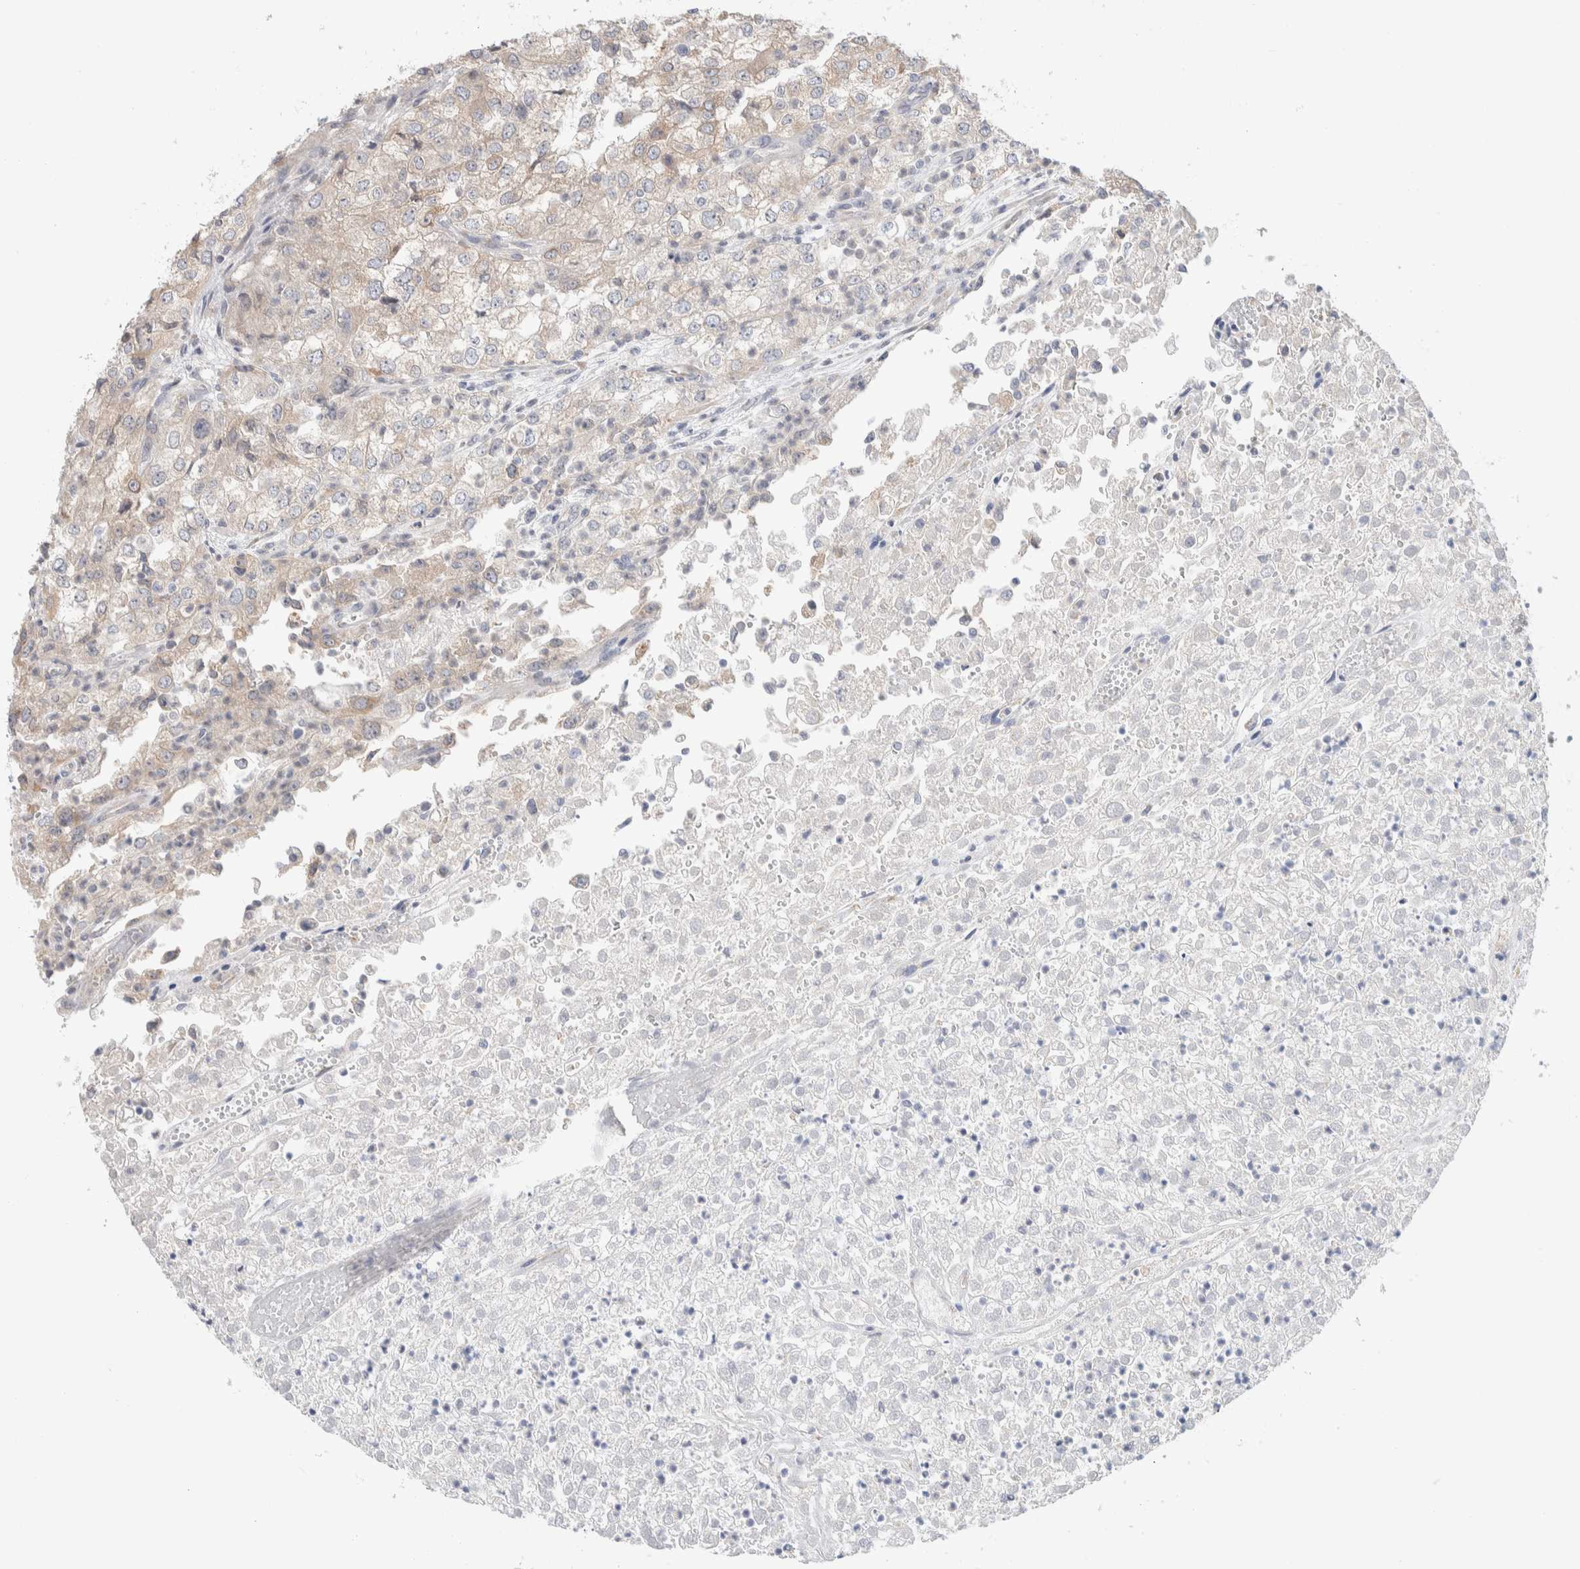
{"staining": {"intensity": "weak", "quantity": "<25%", "location": "cytoplasmic/membranous"}, "tissue": "renal cancer", "cell_type": "Tumor cells", "image_type": "cancer", "snomed": [{"axis": "morphology", "description": "Adenocarcinoma, NOS"}, {"axis": "topography", "description": "Kidney"}], "caption": "DAB immunohistochemical staining of human renal cancer (adenocarcinoma) displays no significant expression in tumor cells. (Brightfield microscopy of DAB (3,3'-diaminobenzidine) IHC at high magnification).", "gene": "RUSF1", "patient": {"sex": "female", "age": 54}}